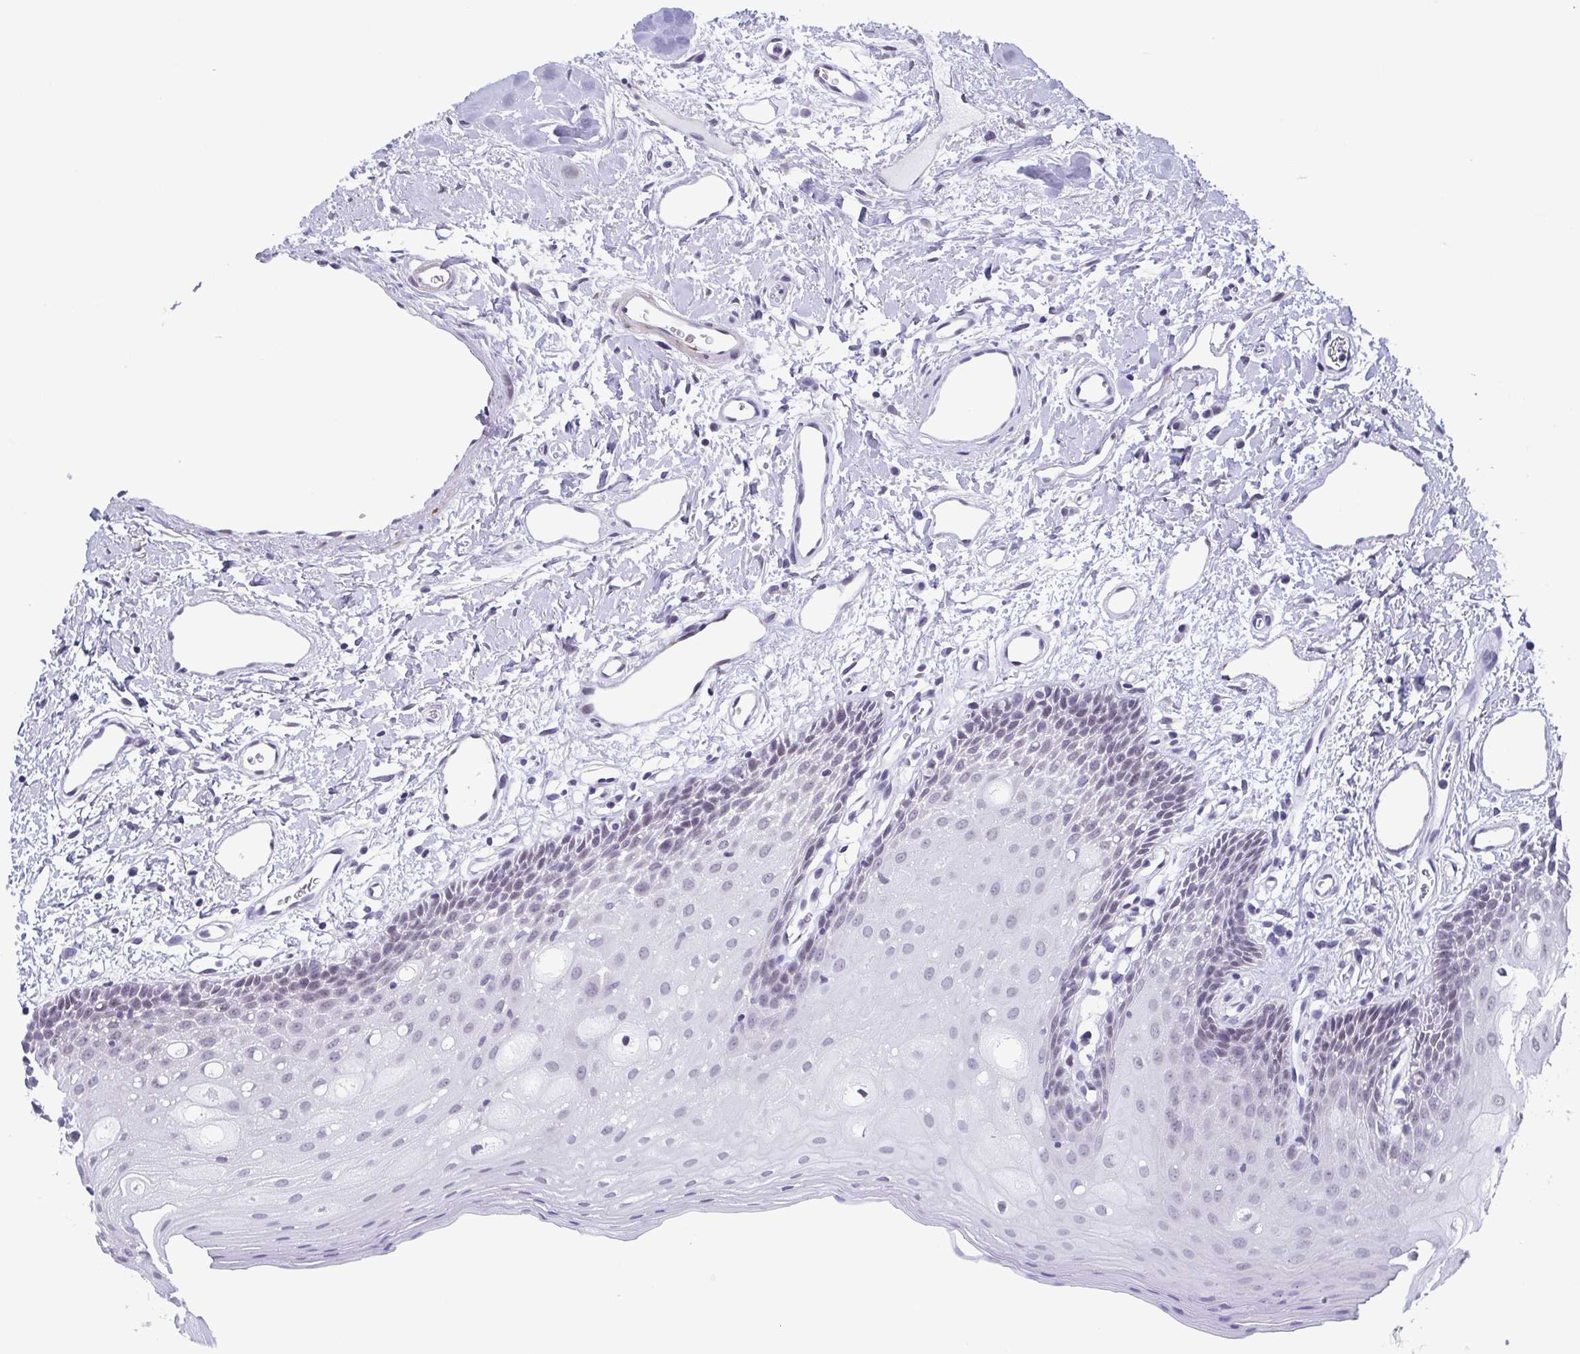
{"staining": {"intensity": "negative", "quantity": "none", "location": "none"}, "tissue": "oral mucosa", "cell_type": "Squamous epithelial cells", "image_type": "normal", "snomed": [{"axis": "morphology", "description": "Normal tissue, NOS"}, {"axis": "topography", "description": "Oral tissue"}], "caption": "Immunohistochemistry (IHC) of normal human oral mucosa displays no positivity in squamous epithelial cells. The staining was performed using DAB to visualize the protein expression in brown, while the nuclei were stained in blue with hematoxylin (Magnification: 20x).", "gene": "TMEM92", "patient": {"sex": "female", "age": 43}}